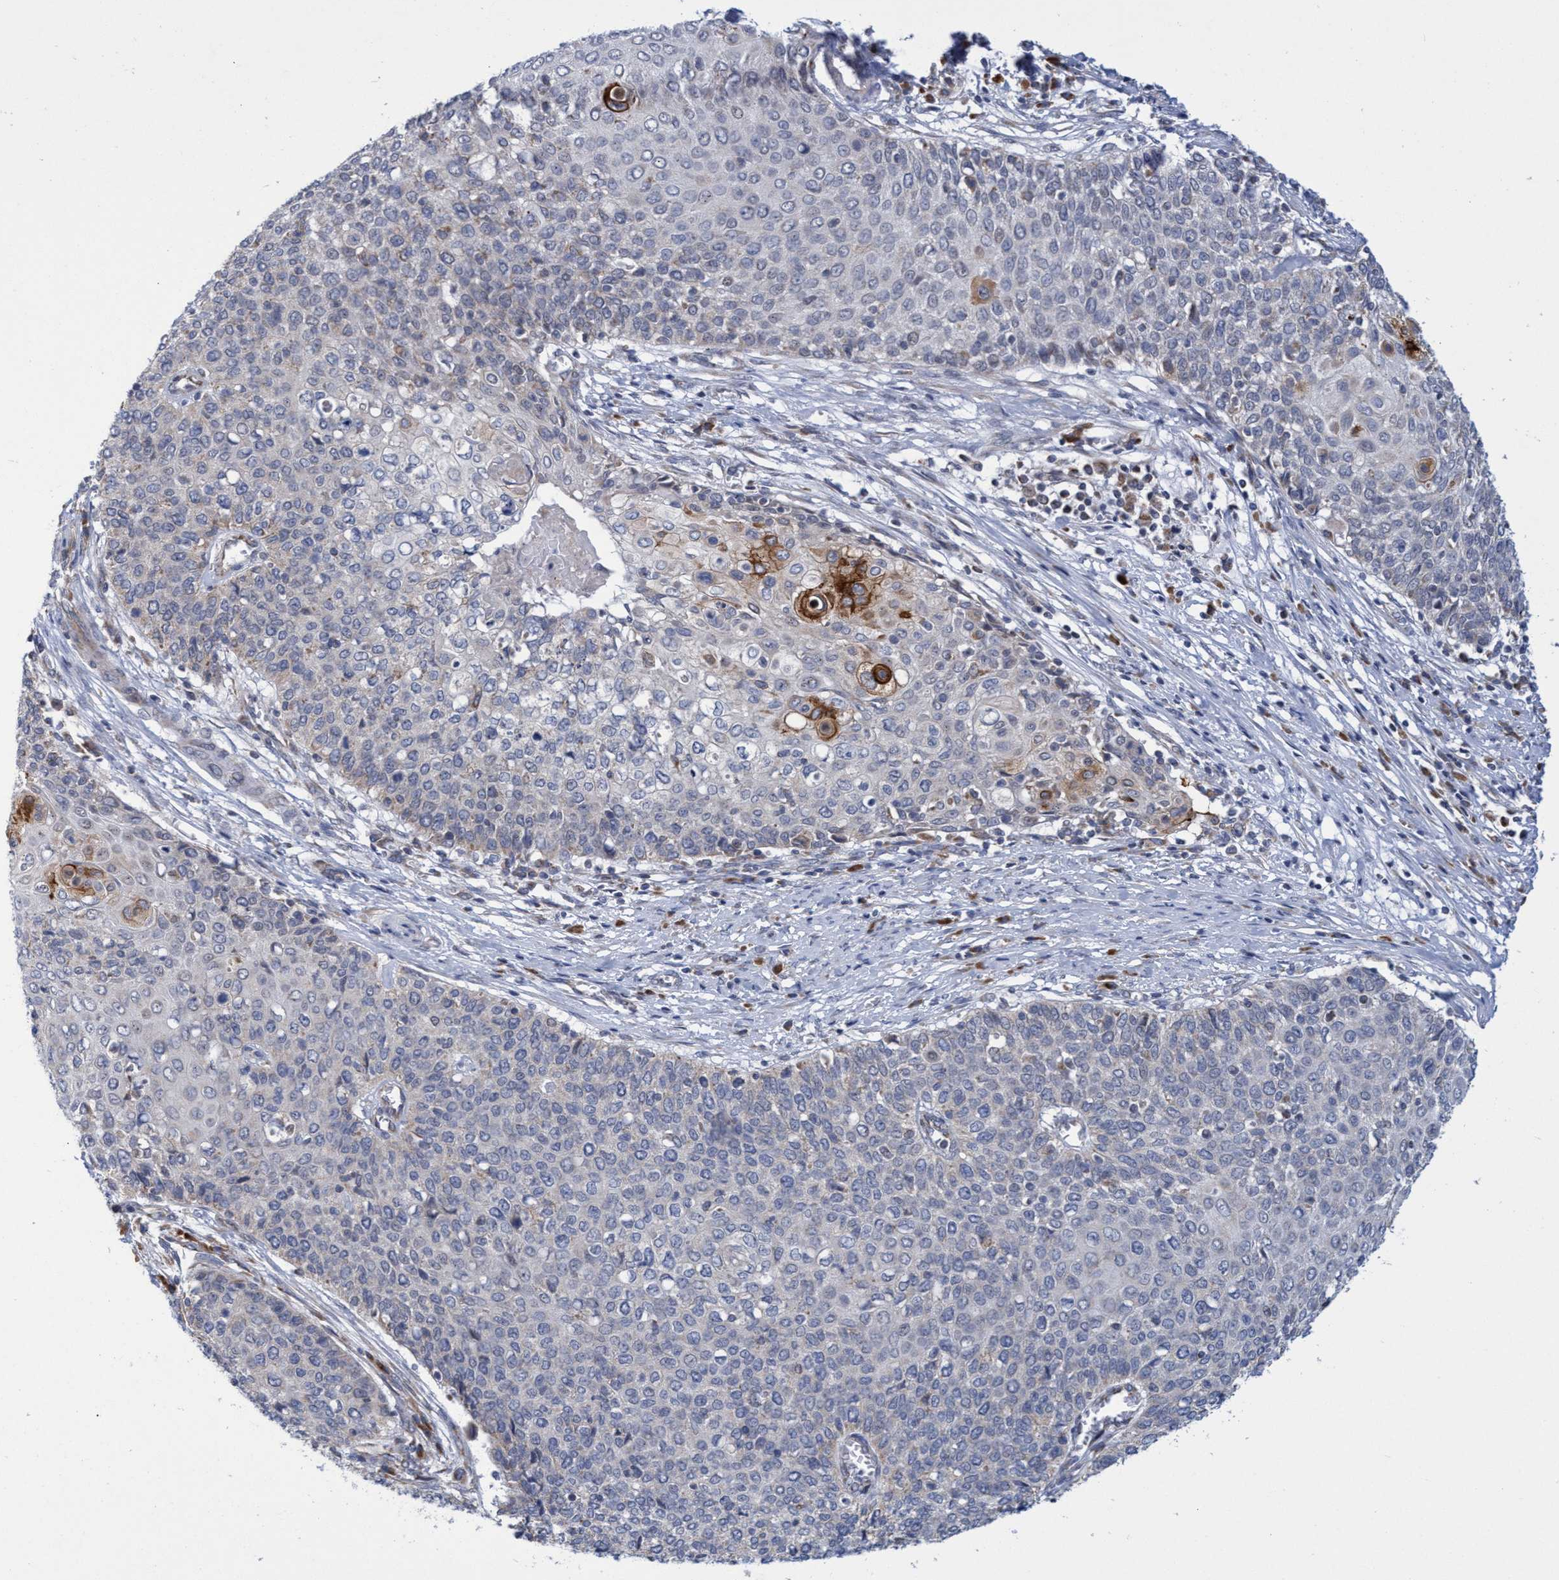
{"staining": {"intensity": "moderate", "quantity": "<25%", "location": "cytoplasmic/membranous"}, "tissue": "cervical cancer", "cell_type": "Tumor cells", "image_type": "cancer", "snomed": [{"axis": "morphology", "description": "Squamous cell carcinoma, NOS"}, {"axis": "topography", "description": "Cervix"}], "caption": "Immunohistochemistry of human cervical squamous cell carcinoma shows low levels of moderate cytoplasmic/membranous expression in about <25% of tumor cells.", "gene": "NAT16", "patient": {"sex": "female", "age": 39}}